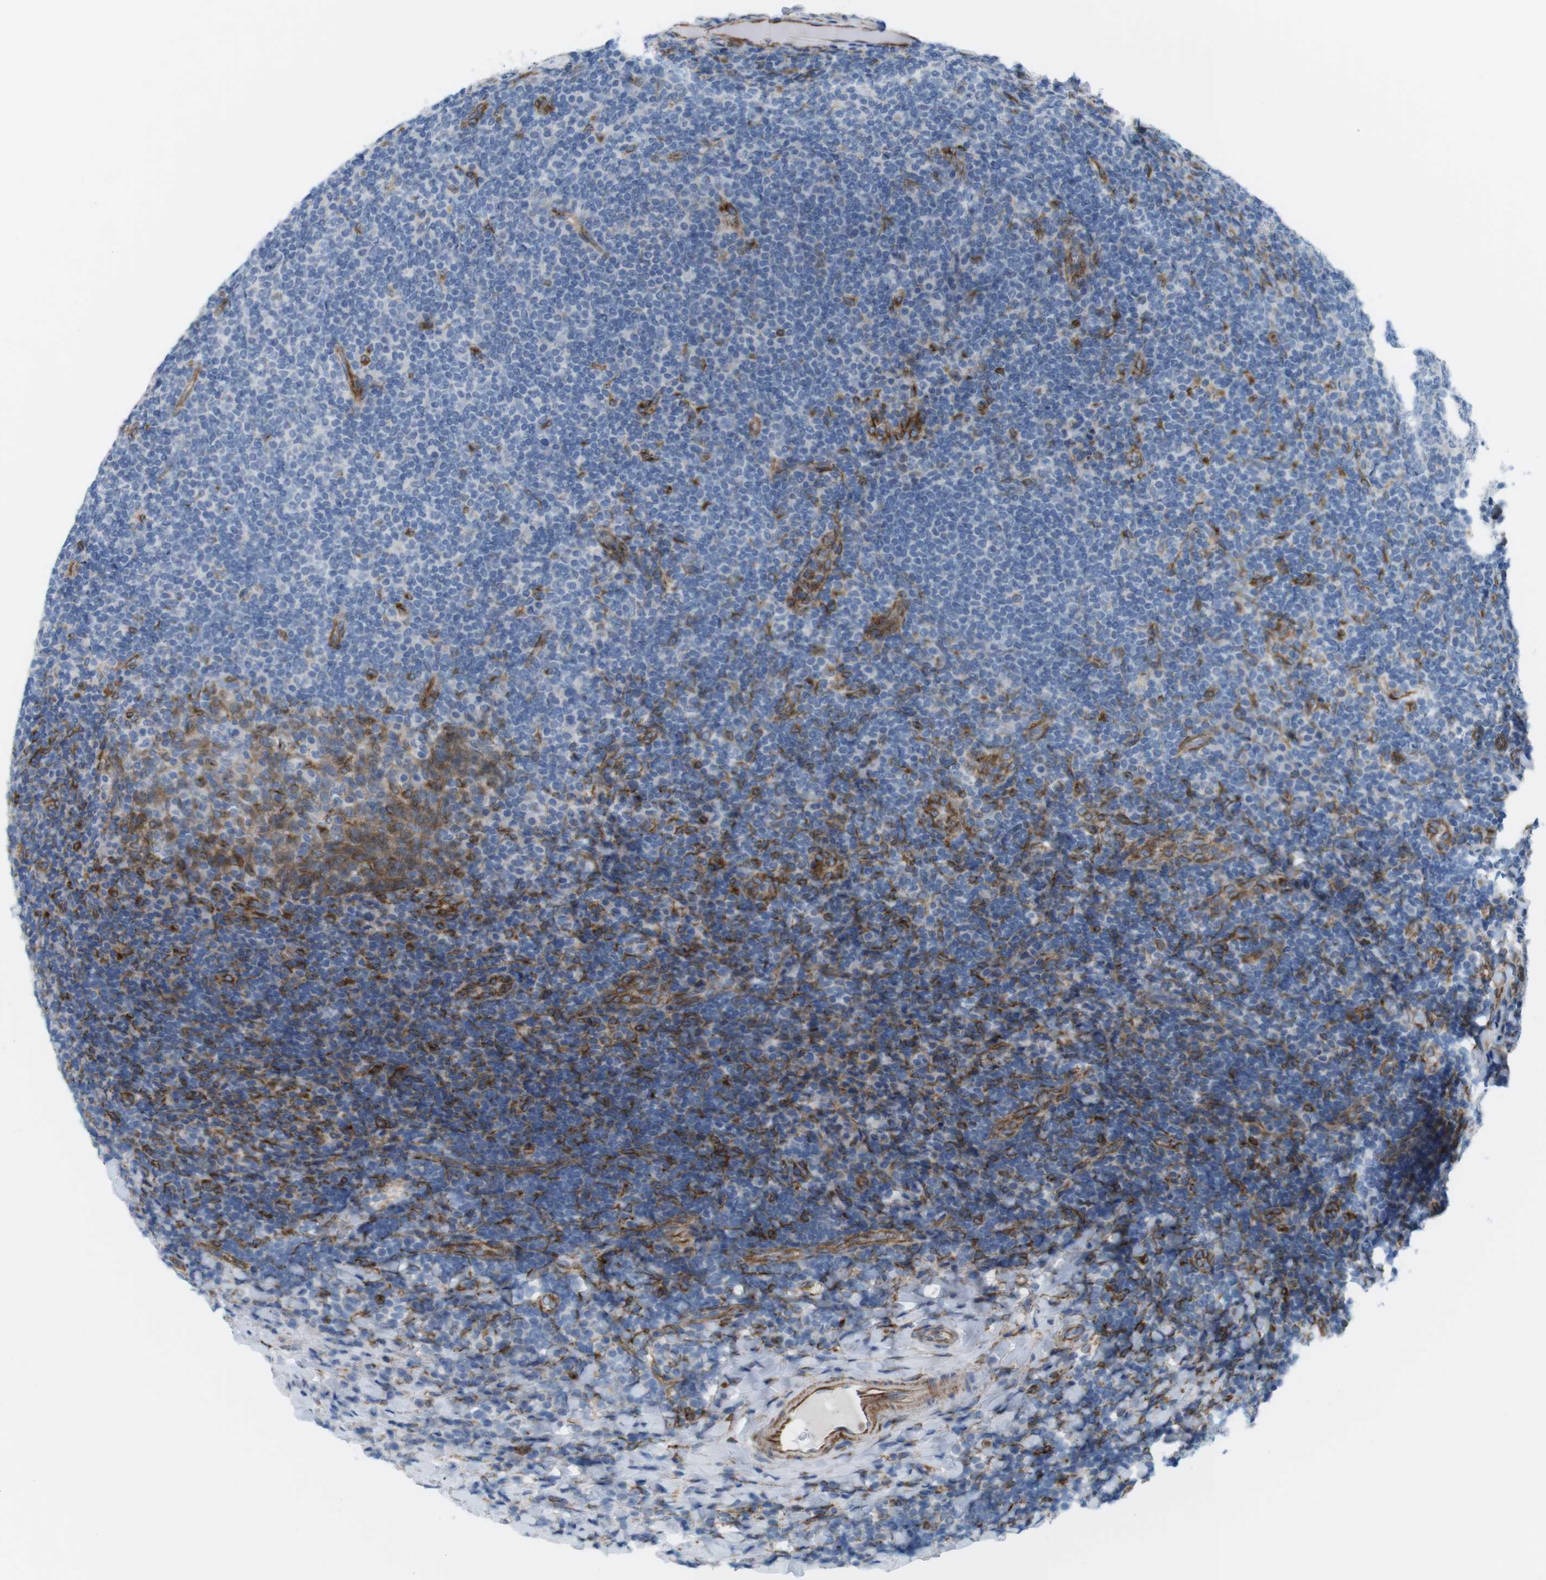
{"staining": {"intensity": "negative", "quantity": "none", "location": "none"}, "tissue": "tonsil", "cell_type": "Germinal center cells", "image_type": "normal", "snomed": [{"axis": "morphology", "description": "Normal tissue, NOS"}, {"axis": "topography", "description": "Tonsil"}], "caption": "This is an IHC micrograph of benign human tonsil. There is no expression in germinal center cells.", "gene": "MYH9", "patient": {"sex": "male", "age": 37}}